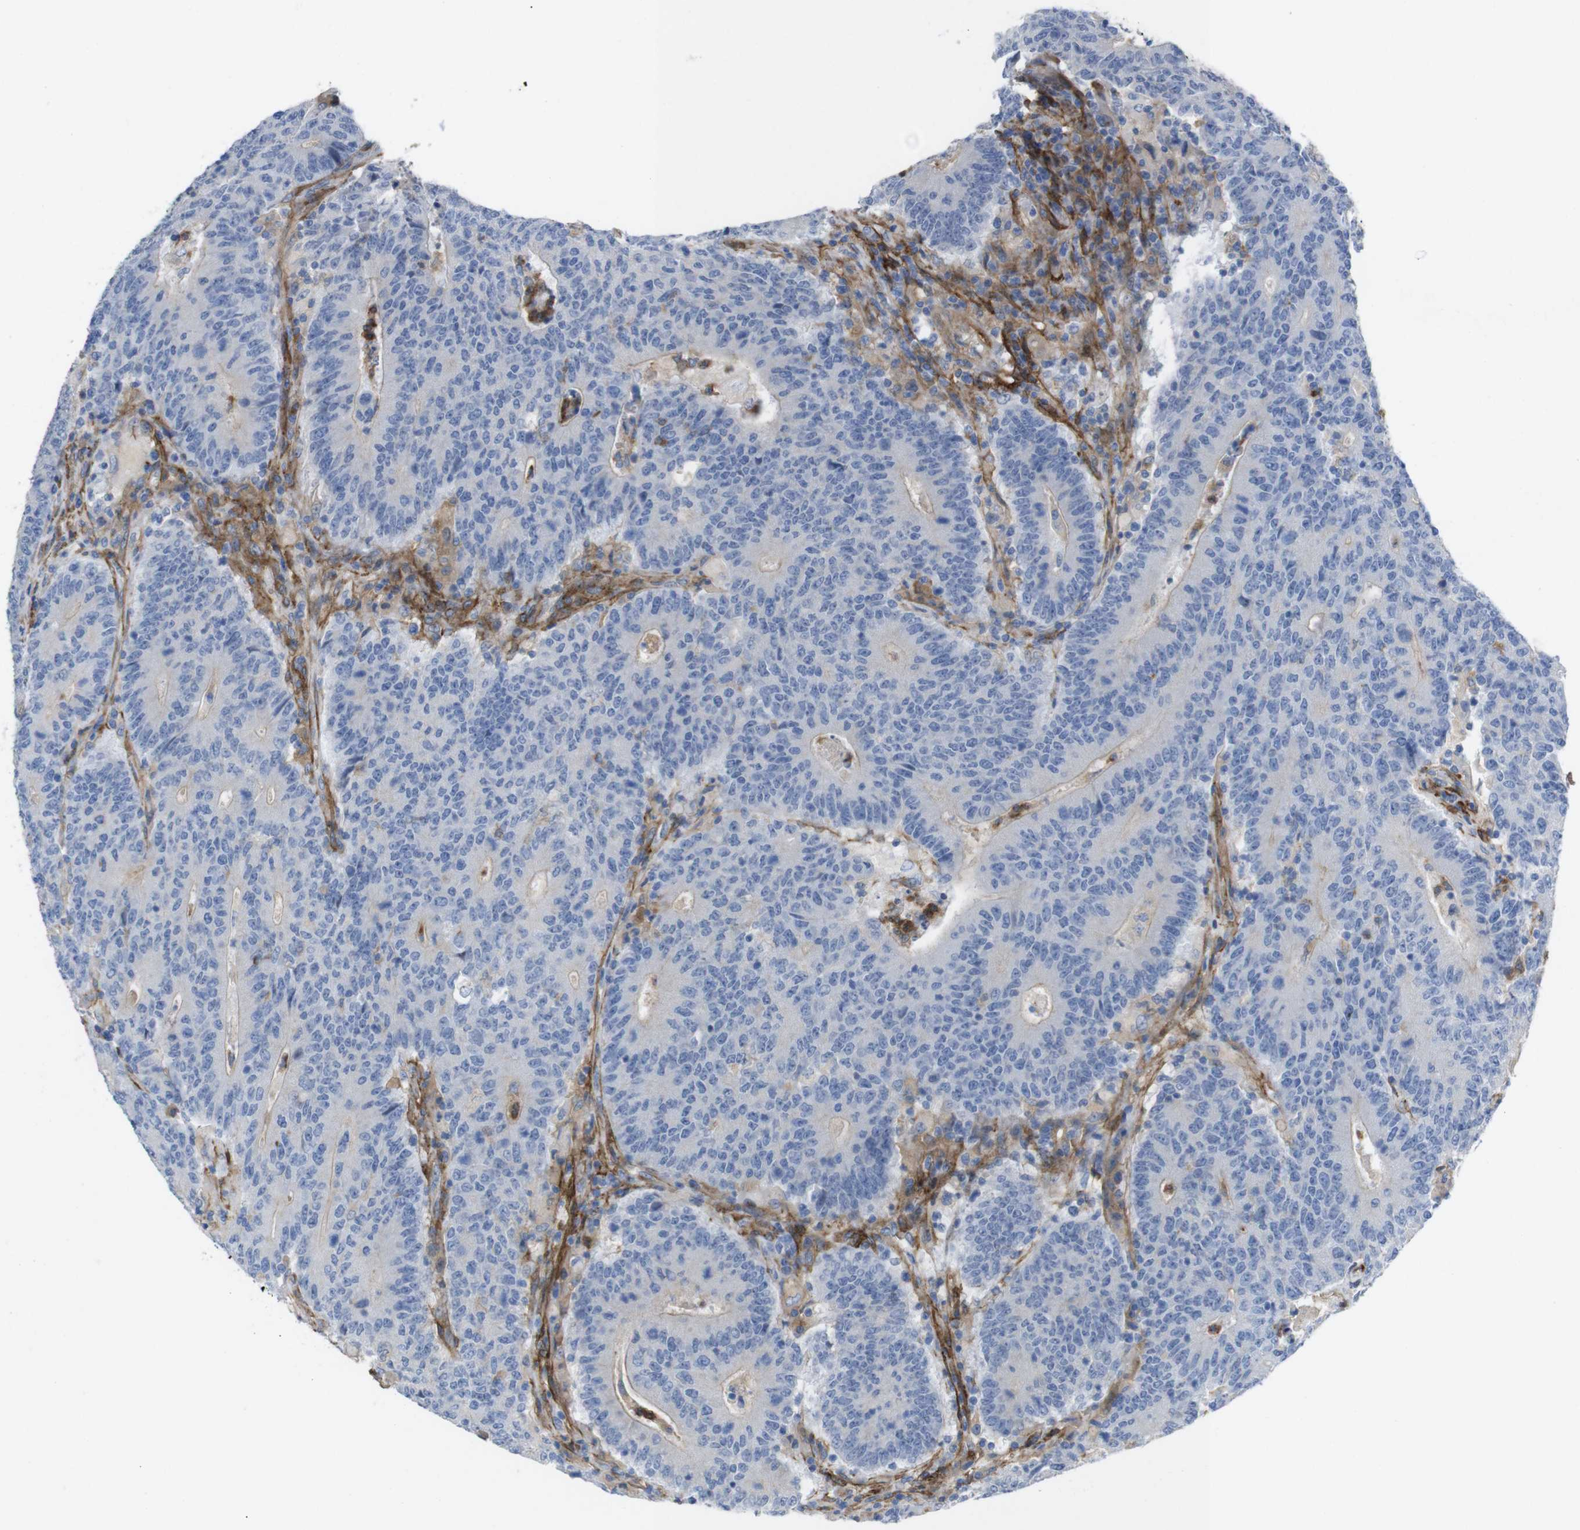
{"staining": {"intensity": "negative", "quantity": "none", "location": "none"}, "tissue": "colorectal cancer", "cell_type": "Tumor cells", "image_type": "cancer", "snomed": [{"axis": "morphology", "description": "Normal tissue, NOS"}, {"axis": "morphology", "description": "Adenocarcinoma, NOS"}, {"axis": "topography", "description": "Colon"}], "caption": "Tumor cells are negative for brown protein staining in adenocarcinoma (colorectal).", "gene": "CYBRD1", "patient": {"sex": "female", "age": 75}}